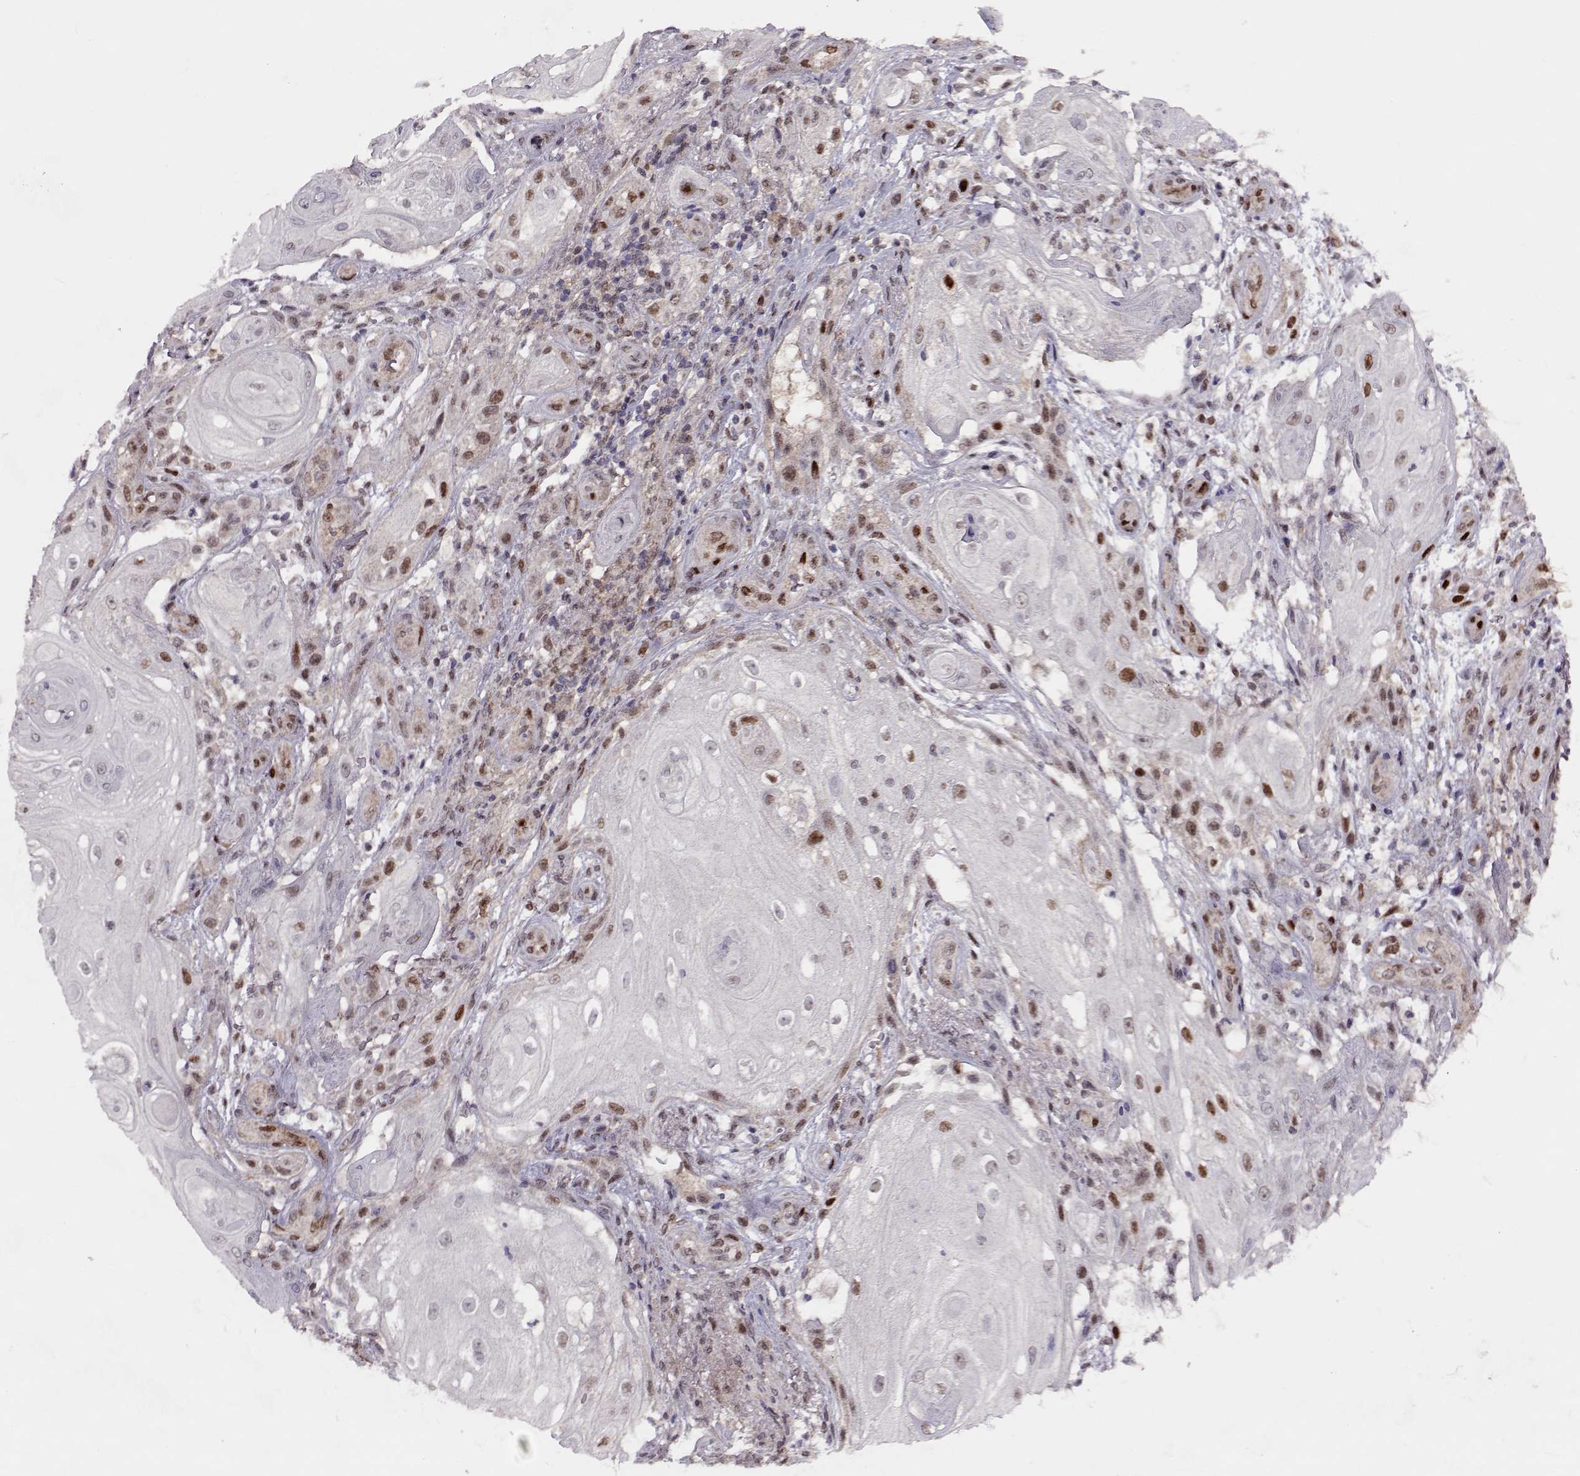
{"staining": {"intensity": "strong", "quantity": "<25%", "location": "nuclear"}, "tissue": "skin cancer", "cell_type": "Tumor cells", "image_type": "cancer", "snomed": [{"axis": "morphology", "description": "Squamous cell carcinoma, NOS"}, {"axis": "topography", "description": "Skin"}], "caption": "High-magnification brightfield microscopy of skin cancer (squamous cell carcinoma) stained with DAB (3,3'-diaminobenzidine) (brown) and counterstained with hematoxylin (blue). tumor cells exhibit strong nuclear expression is appreciated in approximately<25% of cells.", "gene": "CDK4", "patient": {"sex": "male", "age": 62}}